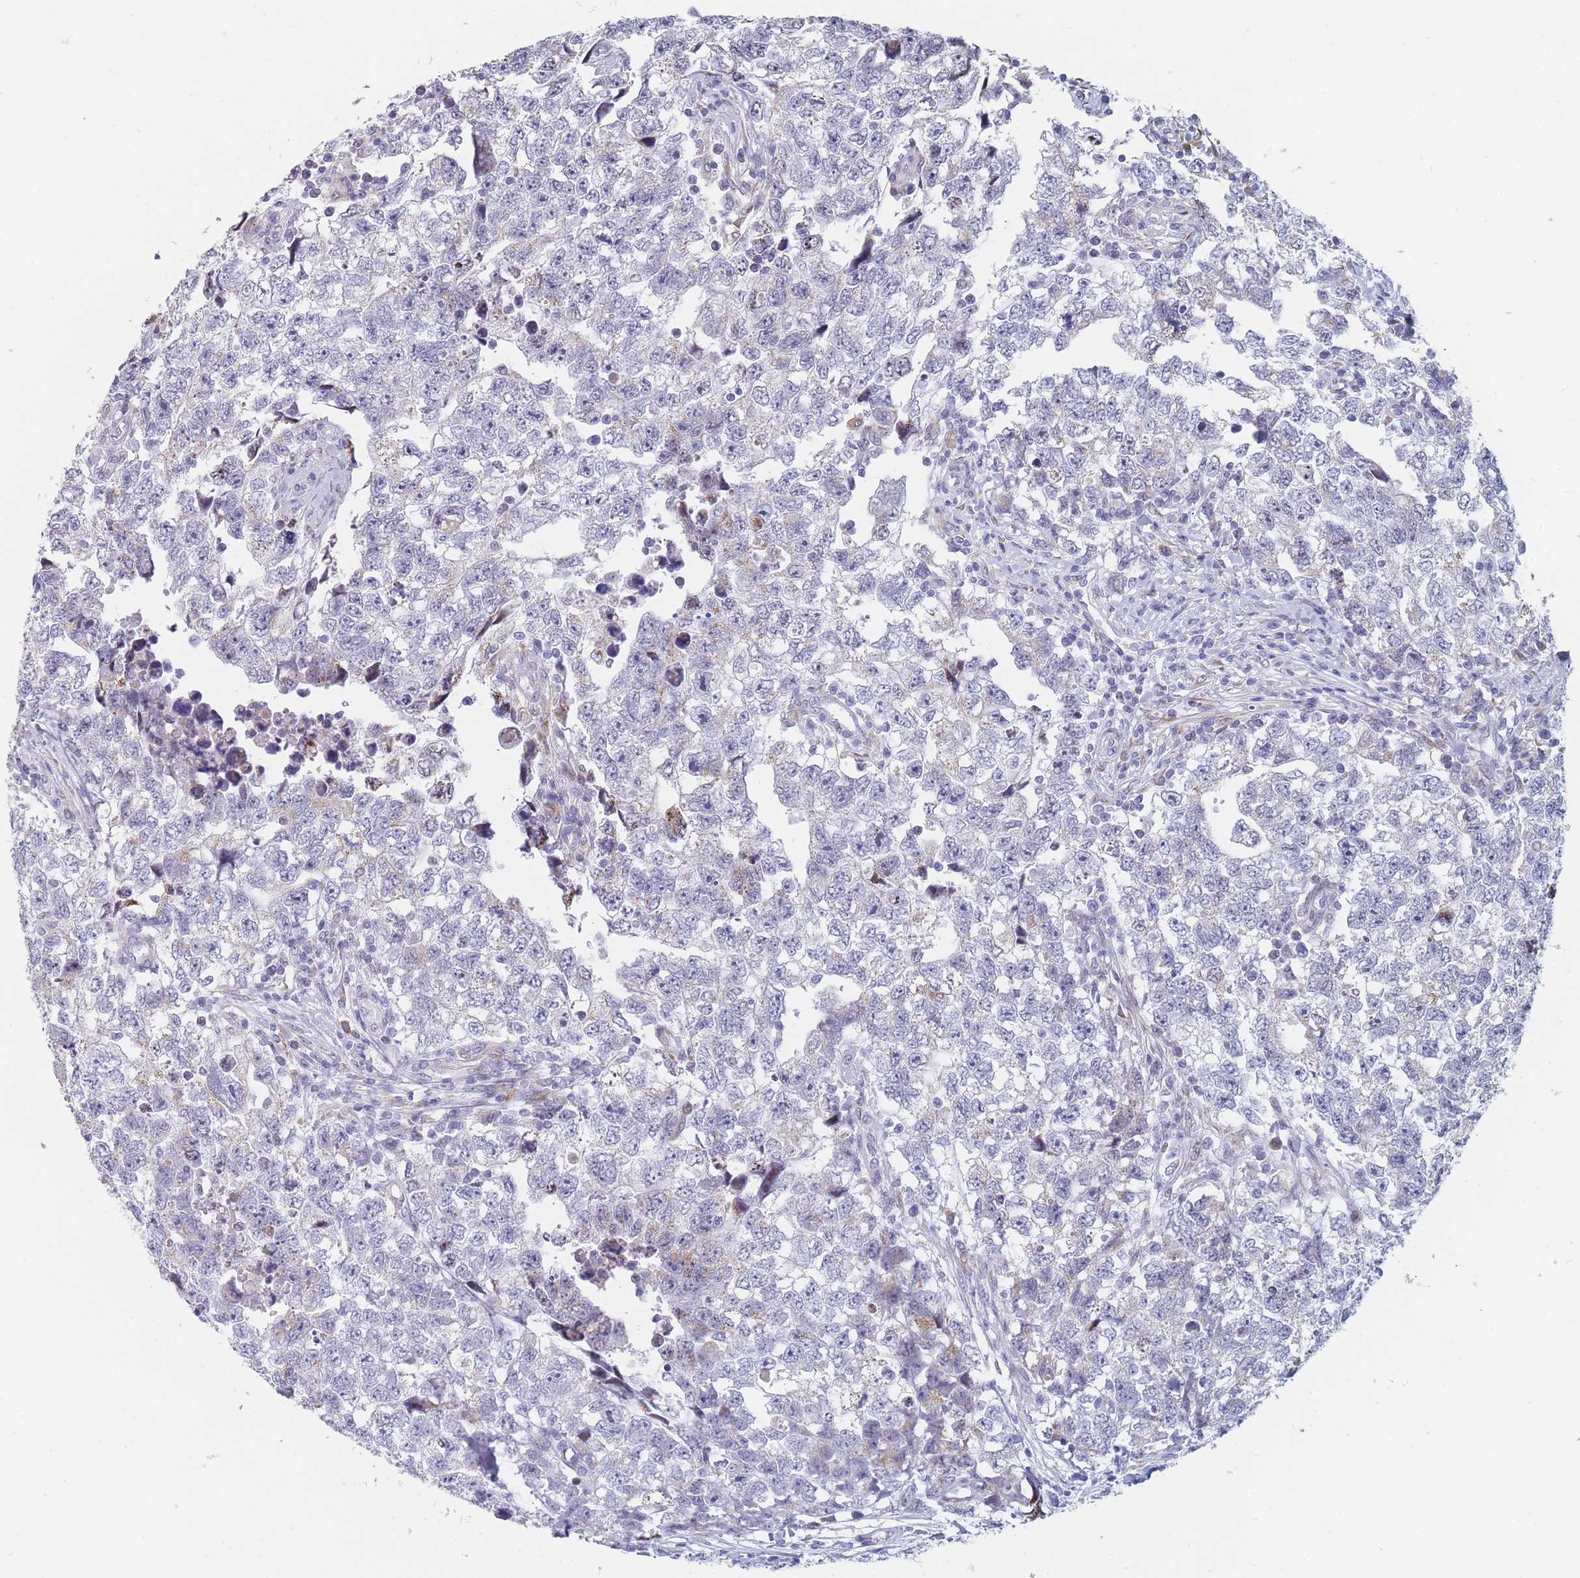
{"staining": {"intensity": "negative", "quantity": "none", "location": "none"}, "tissue": "testis cancer", "cell_type": "Tumor cells", "image_type": "cancer", "snomed": [{"axis": "morphology", "description": "Carcinoma, Embryonal, NOS"}, {"axis": "topography", "description": "Testis"}], "caption": "This is a image of immunohistochemistry (IHC) staining of embryonal carcinoma (testis), which shows no staining in tumor cells. (DAB (3,3'-diaminobenzidine) immunohistochemistry with hematoxylin counter stain).", "gene": "TMED10", "patient": {"sex": "male", "age": 22}}